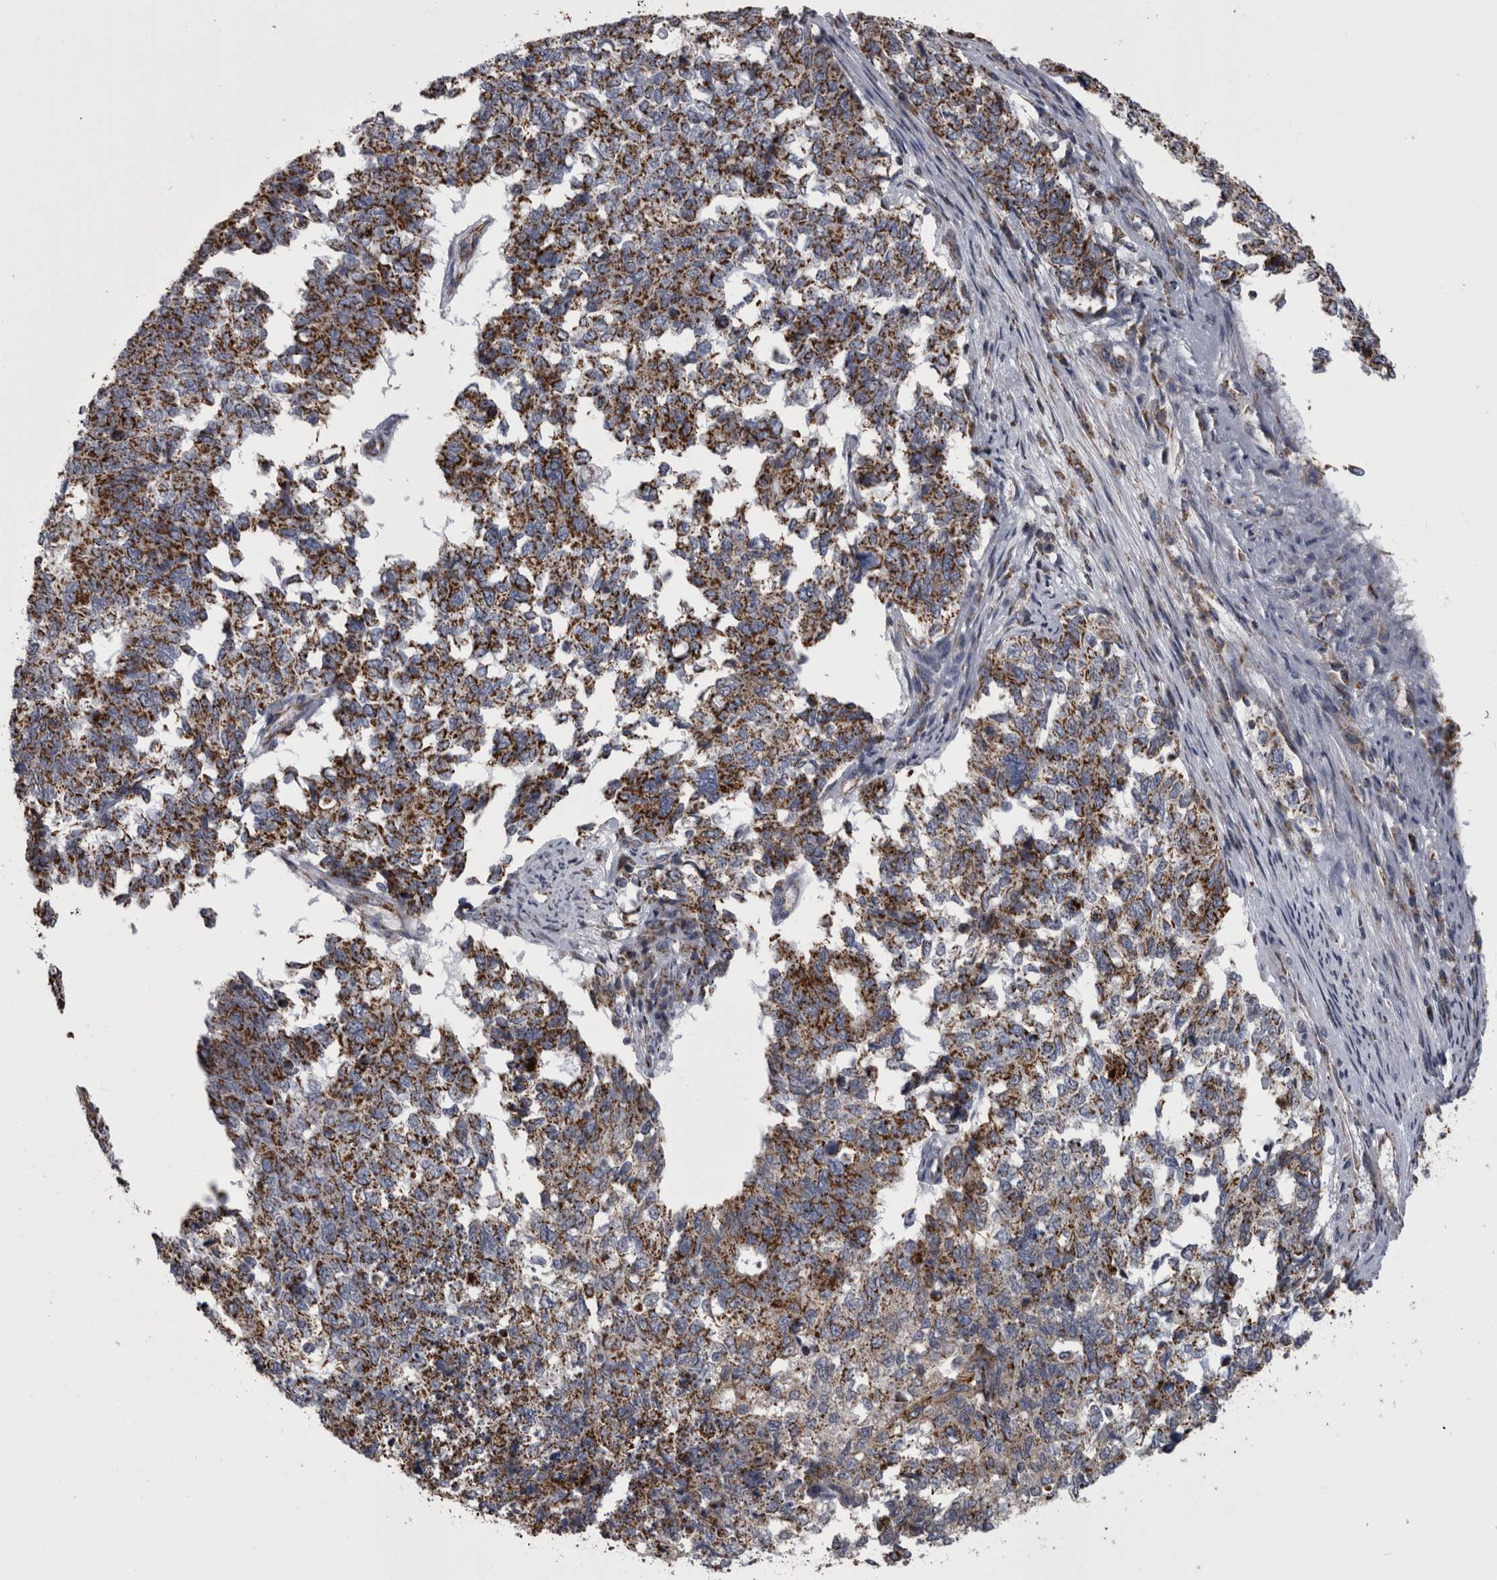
{"staining": {"intensity": "strong", "quantity": "25%-75%", "location": "cytoplasmic/membranous"}, "tissue": "cervical cancer", "cell_type": "Tumor cells", "image_type": "cancer", "snomed": [{"axis": "morphology", "description": "Squamous cell carcinoma, NOS"}, {"axis": "topography", "description": "Cervix"}], "caption": "Cervical cancer (squamous cell carcinoma) stained with a protein marker exhibits strong staining in tumor cells.", "gene": "MDH2", "patient": {"sex": "female", "age": 63}}